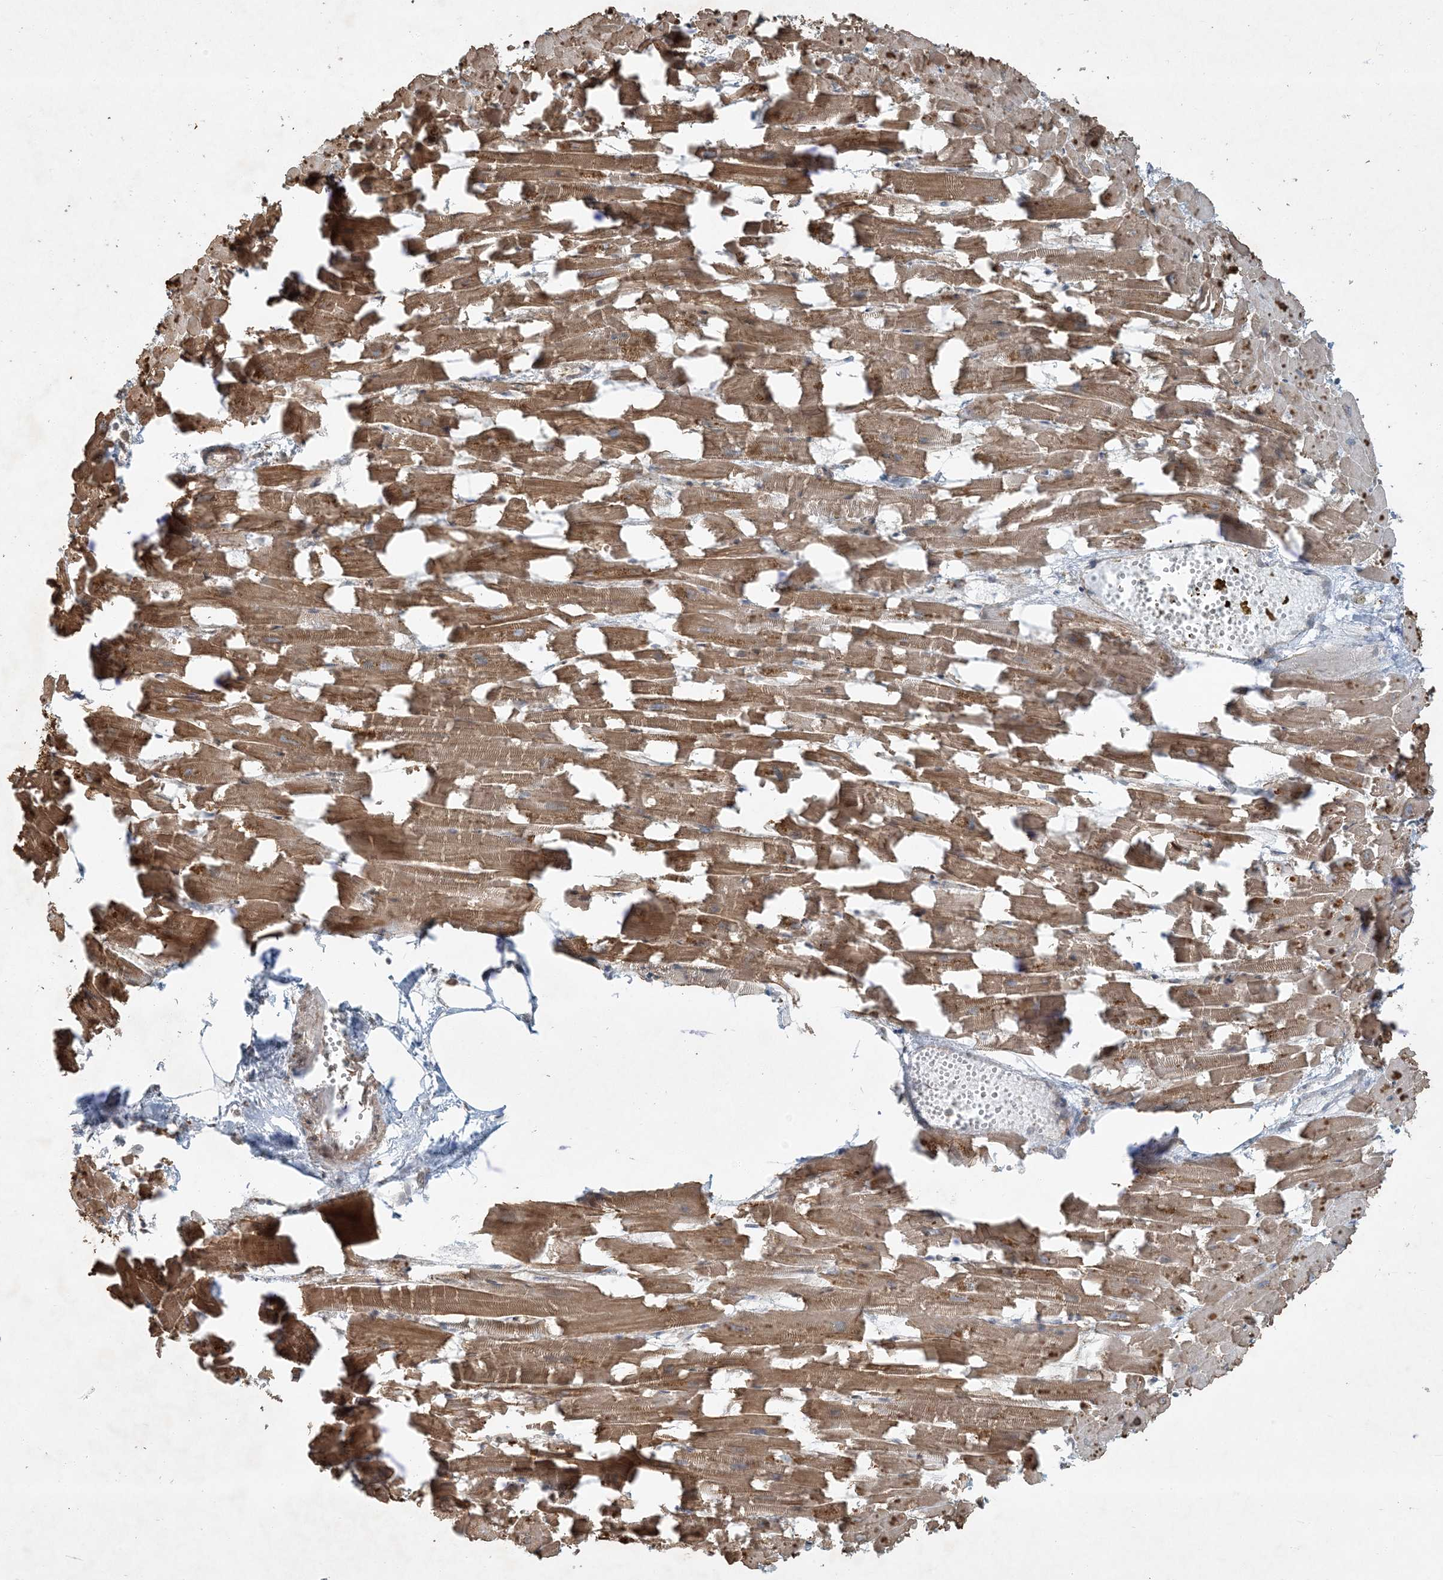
{"staining": {"intensity": "strong", "quantity": ">75%", "location": "cytoplasmic/membranous"}, "tissue": "heart muscle", "cell_type": "Cardiomyocytes", "image_type": "normal", "snomed": [{"axis": "morphology", "description": "Normal tissue, NOS"}, {"axis": "topography", "description": "Heart"}], "caption": "Immunohistochemistry (DAB (3,3'-diaminobenzidine)) staining of unremarkable heart muscle shows strong cytoplasmic/membranous protein expression in approximately >75% of cardiomyocytes. (IHC, brightfield microscopy, high magnification).", "gene": "COMMD8", "patient": {"sex": "female", "age": 64}}